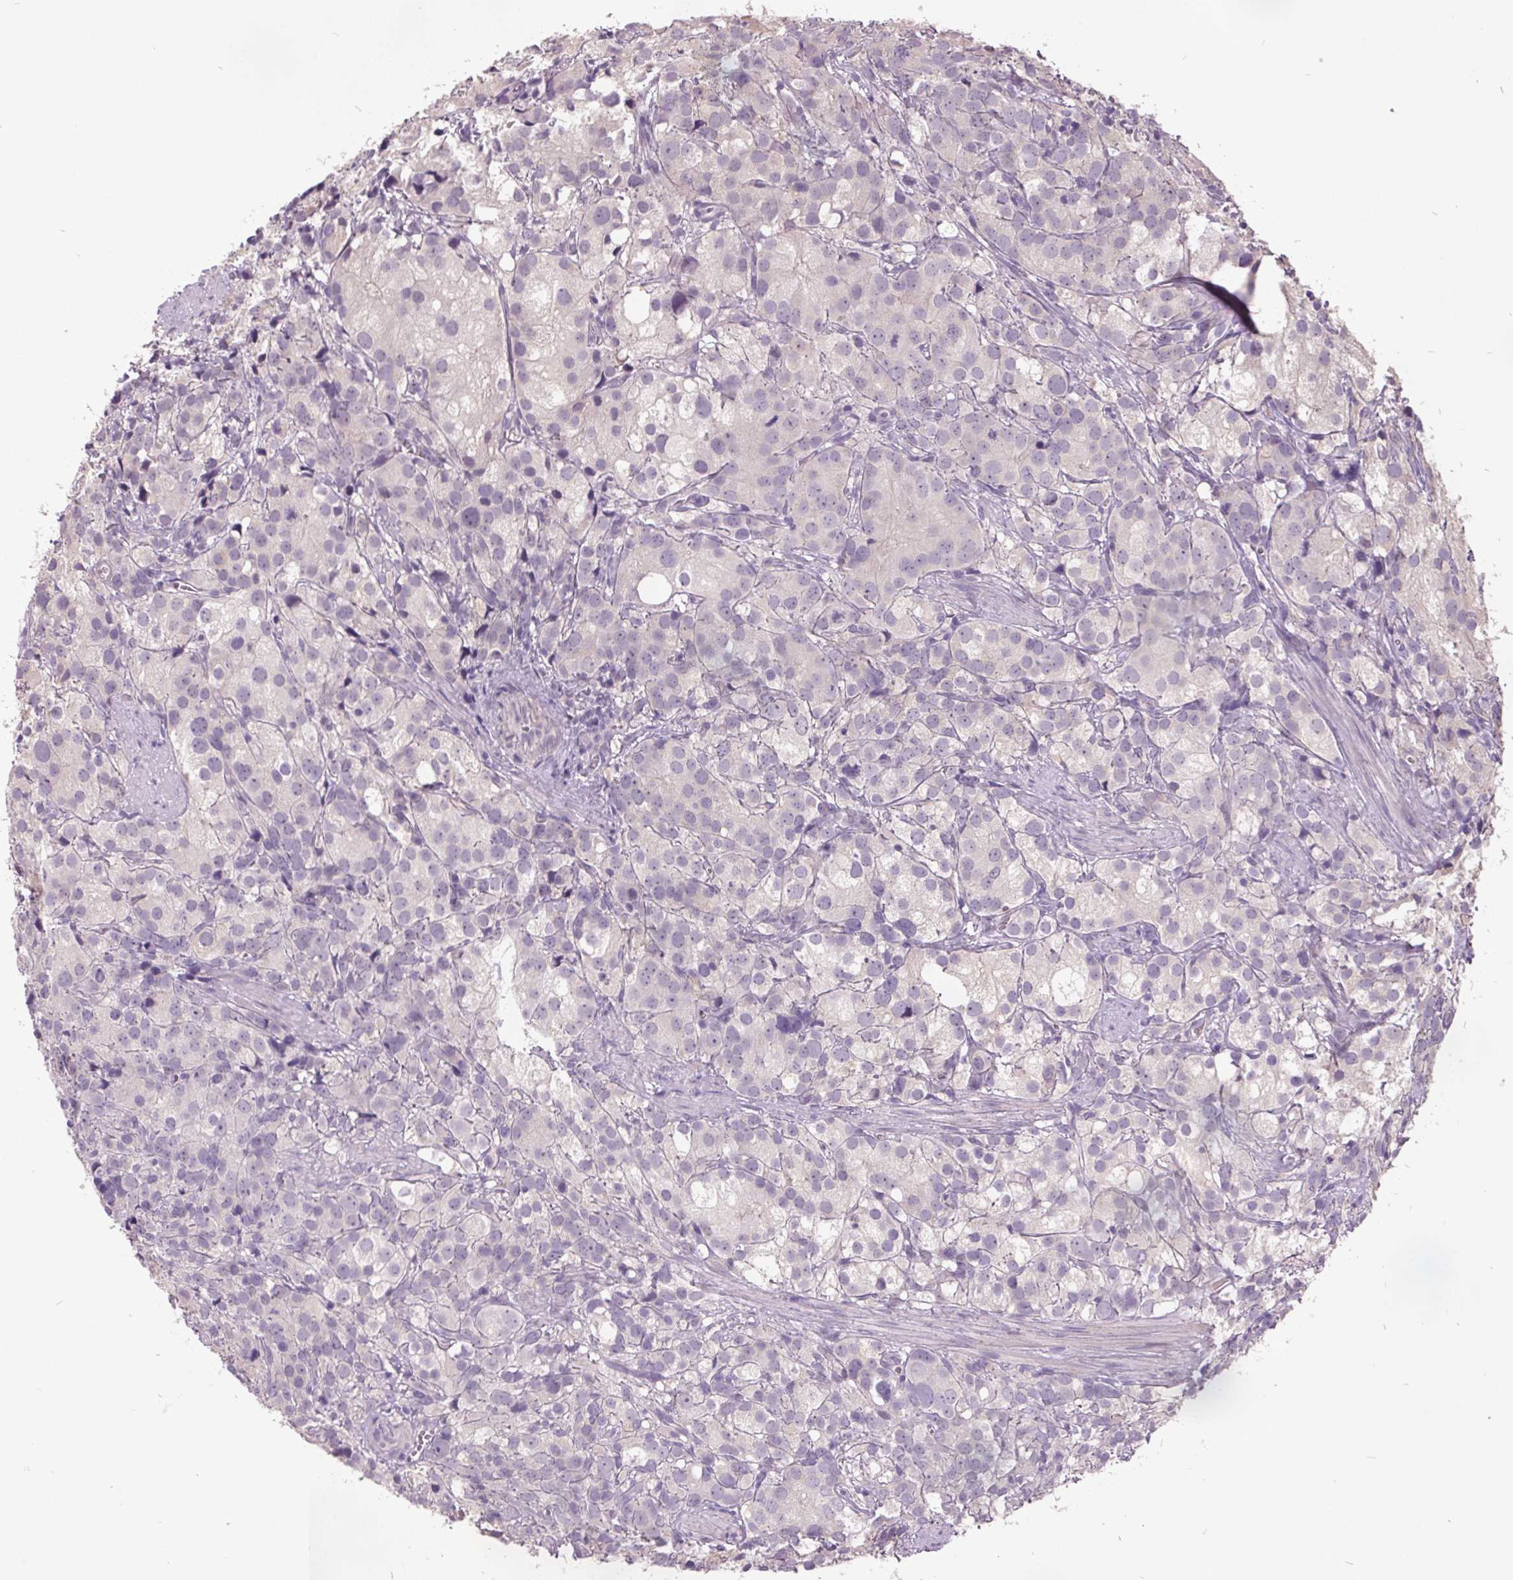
{"staining": {"intensity": "negative", "quantity": "none", "location": "none"}, "tissue": "prostate cancer", "cell_type": "Tumor cells", "image_type": "cancer", "snomed": [{"axis": "morphology", "description": "Adenocarcinoma, High grade"}, {"axis": "topography", "description": "Prostate"}], "caption": "Histopathology image shows no significant protein positivity in tumor cells of adenocarcinoma (high-grade) (prostate). (Stains: DAB (3,3'-diaminobenzidine) IHC with hematoxylin counter stain, Microscopy: brightfield microscopy at high magnification).", "gene": "C2orf16", "patient": {"sex": "male", "age": 86}}